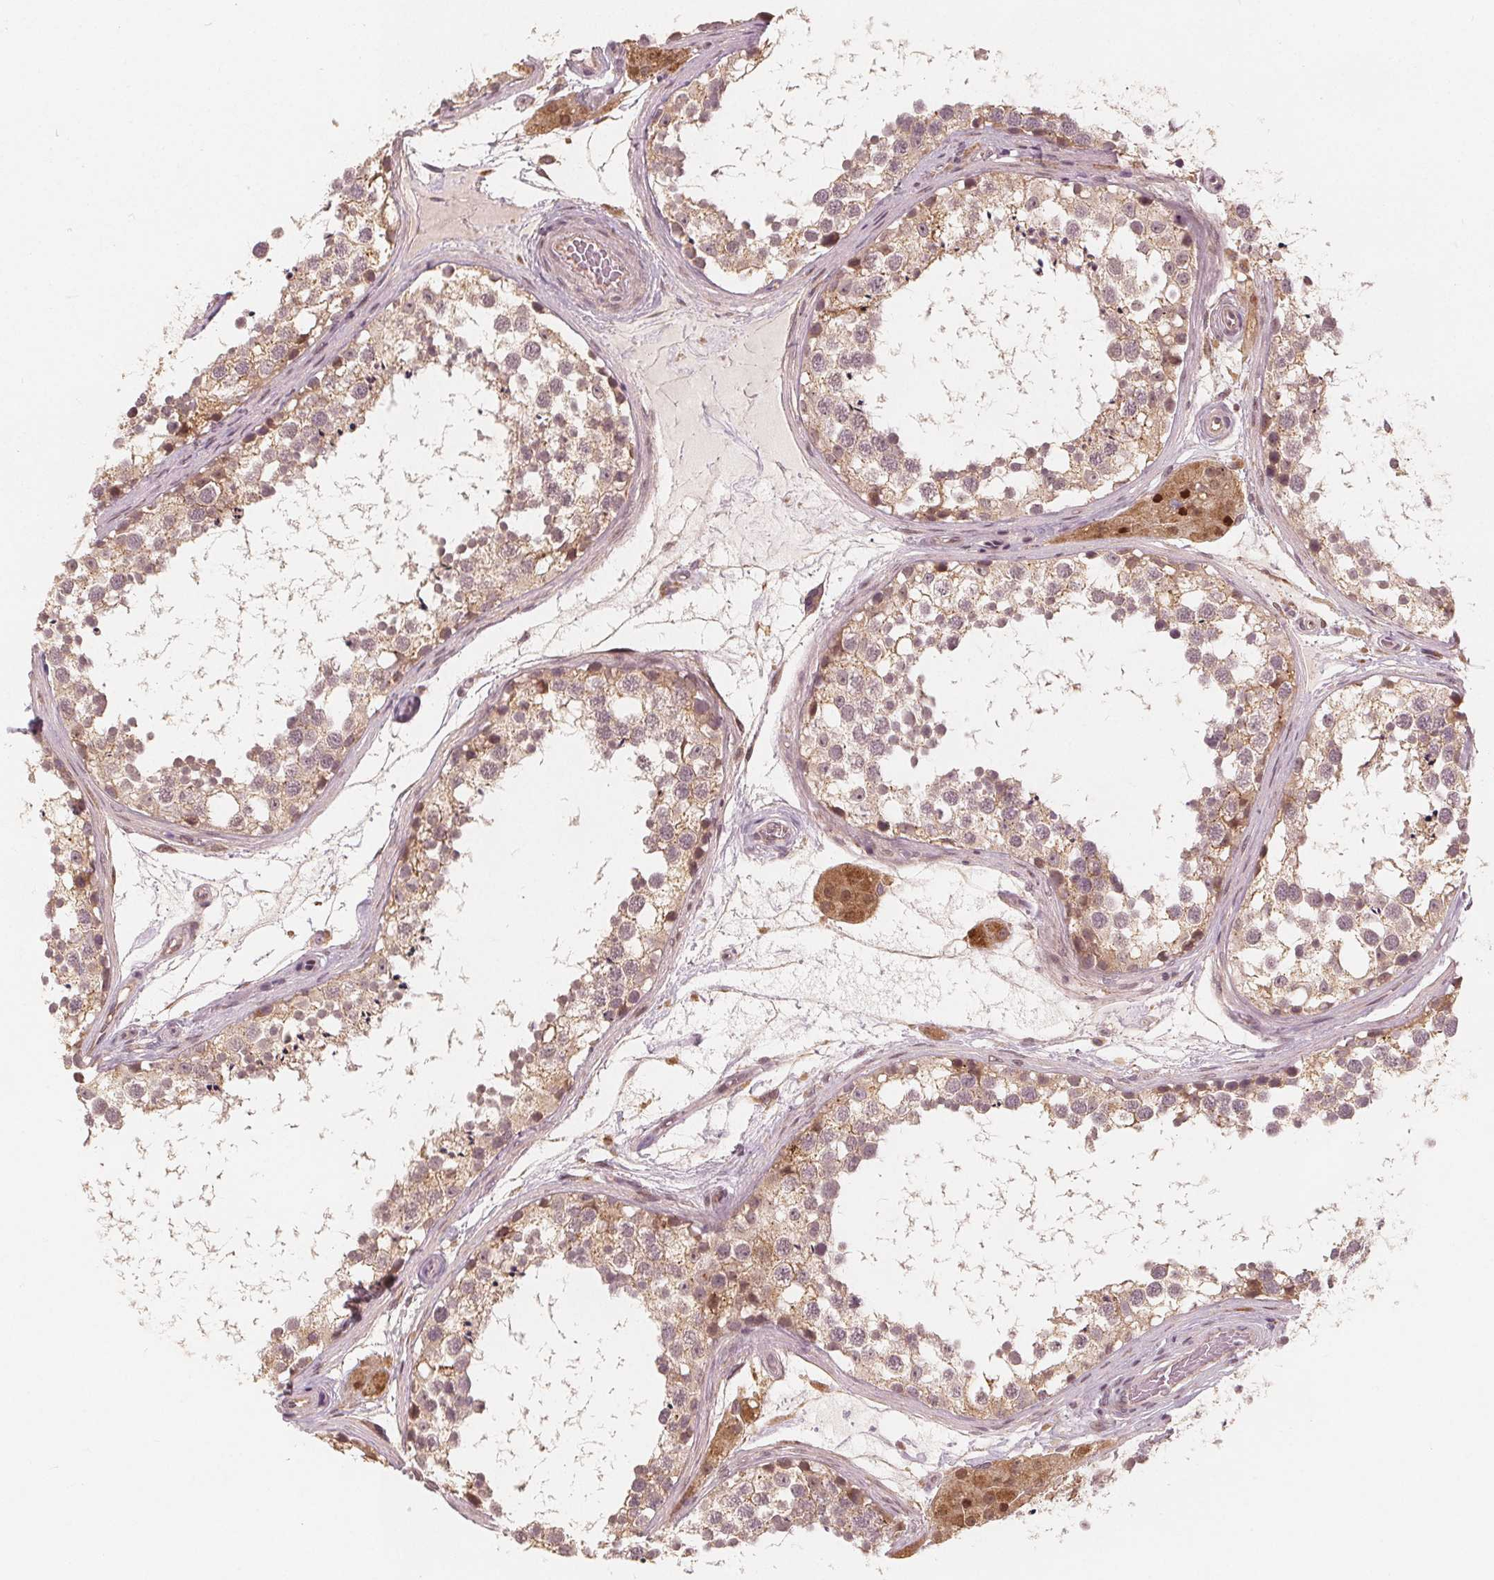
{"staining": {"intensity": "weak", "quantity": ">75%", "location": "cytoplasmic/membranous"}, "tissue": "testis", "cell_type": "Cells in seminiferous ducts", "image_type": "normal", "snomed": [{"axis": "morphology", "description": "Normal tissue, NOS"}, {"axis": "morphology", "description": "Seminoma, NOS"}, {"axis": "topography", "description": "Testis"}], "caption": "An IHC micrograph of unremarkable tissue is shown. Protein staining in brown highlights weak cytoplasmic/membranous positivity in testis within cells in seminiferous ducts.", "gene": "SNX12", "patient": {"sex": "male", "age": 65}}